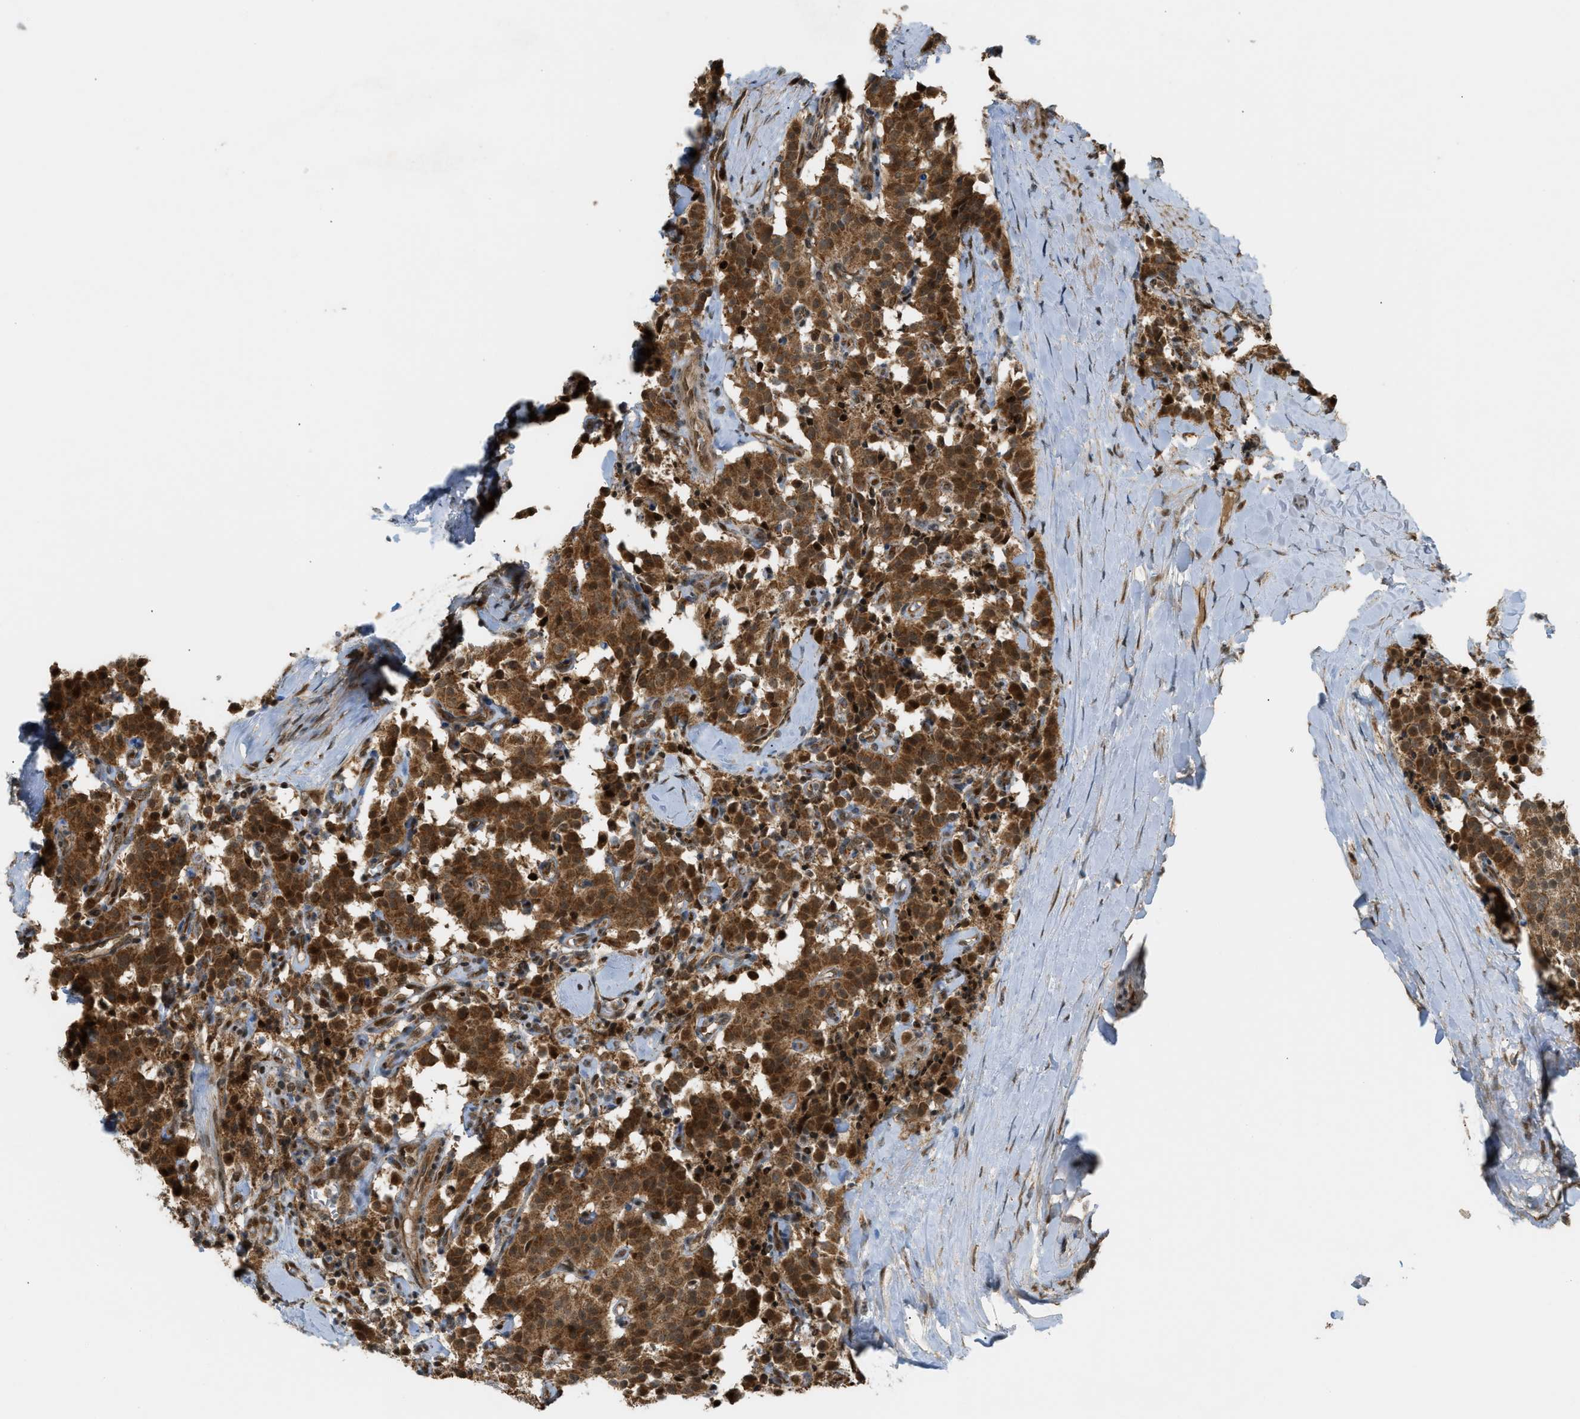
{"staining": {"intensity": "strong", "quantity": ">75%", "location": "cytoplasmic/membranous,nuclear"}, "tissue": "carcinoid", "cell_type": "Tumor cells", "image_type": "cancer", "snomed": [{"axis": "morphology", "description": "Carcinoid, malignant, NOS"}, {"axis": "topography", "description": "Lung"}], "caption": "A brown stain shows strong cytoplasmic/membranous and nuclear staining of a protein in human carcinoid (malignant) tumor cells.", "gene": "CCDC186", "patient": {"sex": "male", "age": 30}}